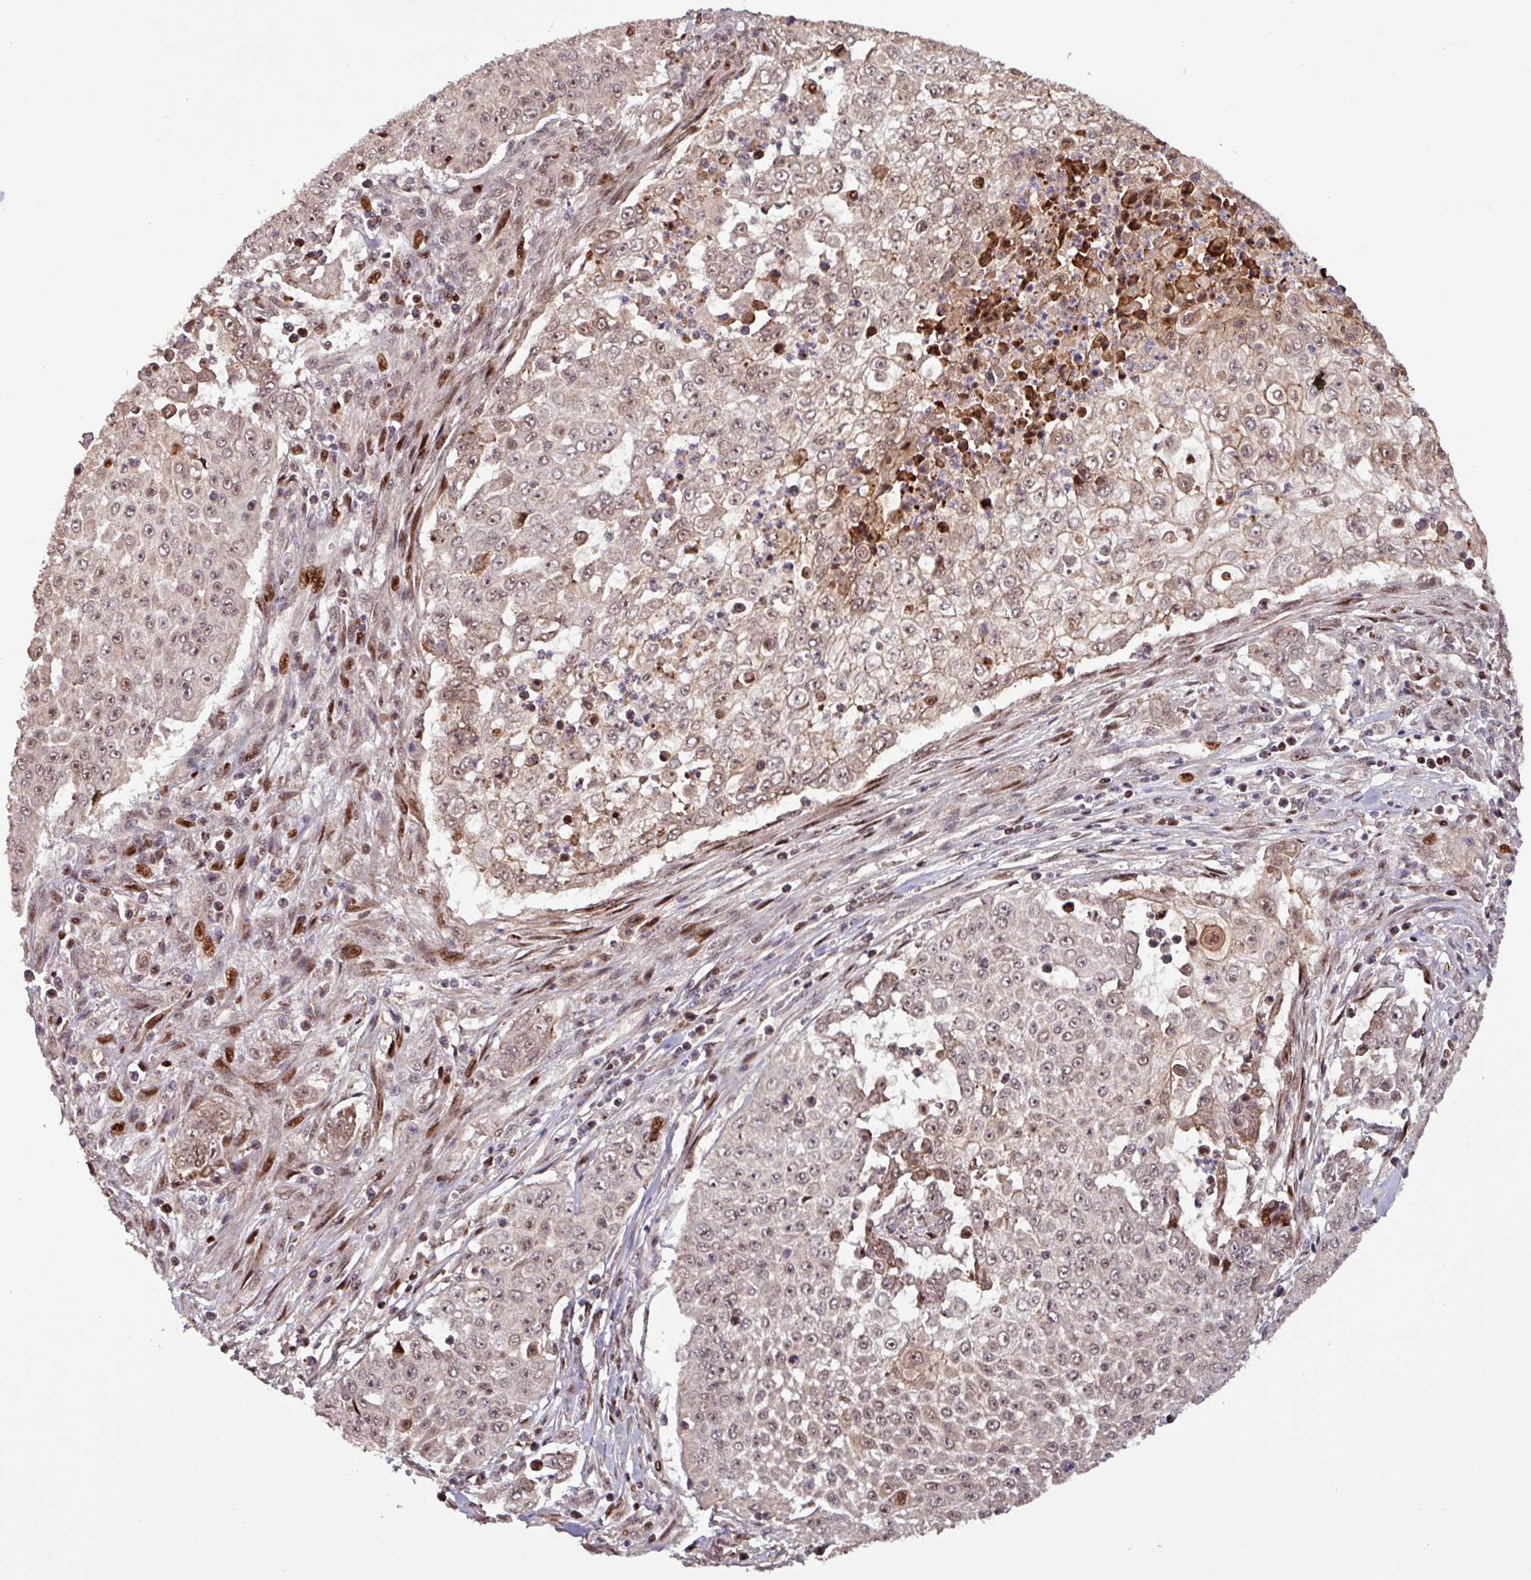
{"staining": {"intensity": "moderate", "quantity": "25%-75%", "location": "nuclear"}, "tissue": "skin cancer", "cell_type": "Tumor cells", "image_type": "cancer", "snomed": [{"axis": "morphology", "description": "Squamous cell carcinoma, NOS"}, {"axis": "topography", "description": "Skin"}], "caption": "A micrograph of skin cancer (squamous cell carcinoma) stained for a protein demonstrates moderate nuclear brown staining in tumor cells.", "gene": "SLC22A24", "patient": {"sex": "male", "age": 24}}